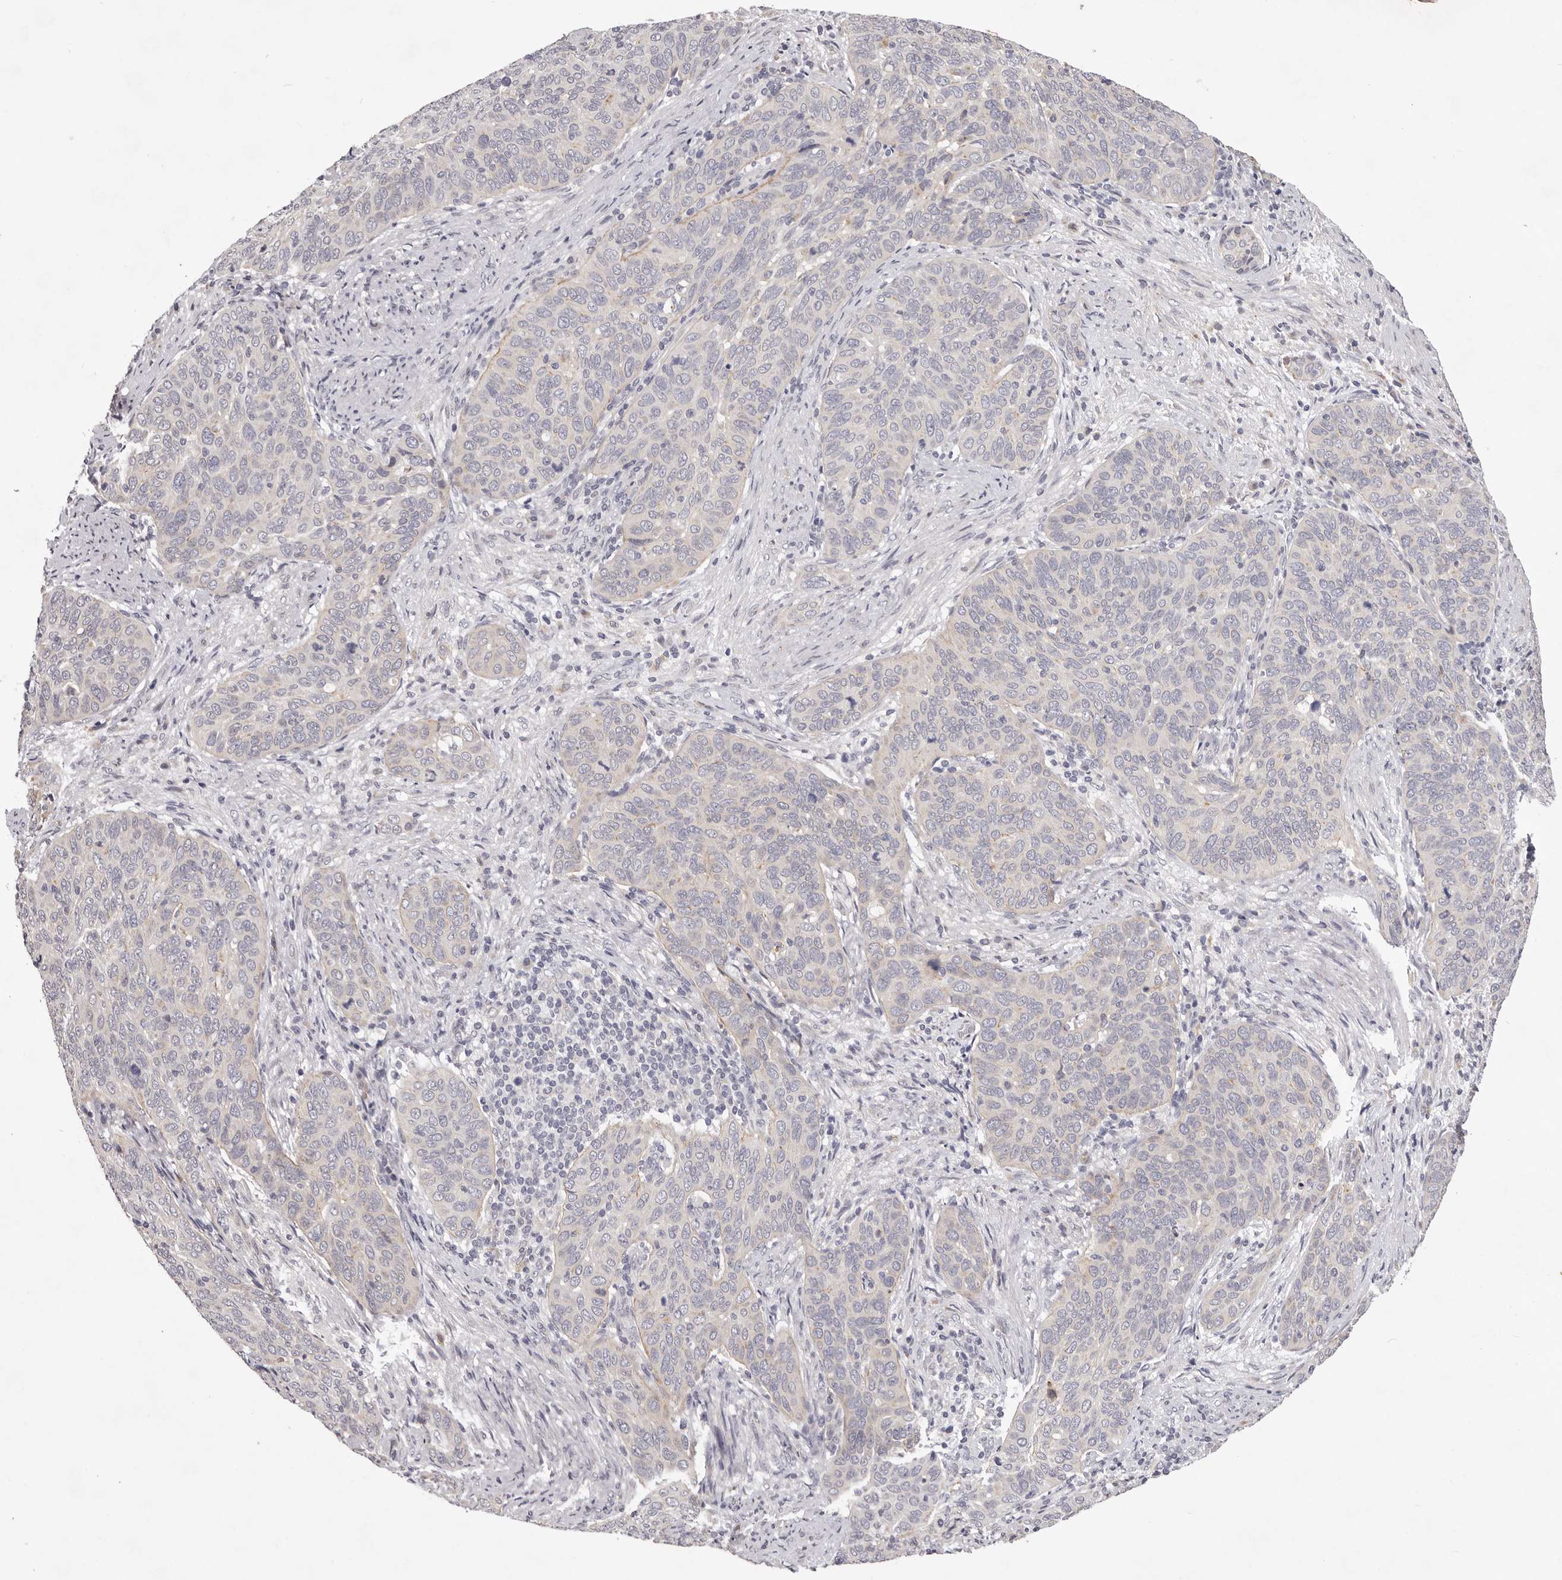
{"staining": {"intensity": "negative", "quantity": "none", "location": "none"}, "tissue": "cervical cancer", "cell_type": "Tumor cells", "image_type": "cancer", "snomed": [{"axis": "morphology", "description": "Squamous cell carcinoma, NOS"}, {"axis": "topography", "description": "Cervix"}], "caption": "This is a photomicrograph of immunohistochemistry (IHC) staining of cervical cancer, which shows no staining in tumor cells.", "gene": "GARNL3", "patient": {"sex": "female", "age": 60}}